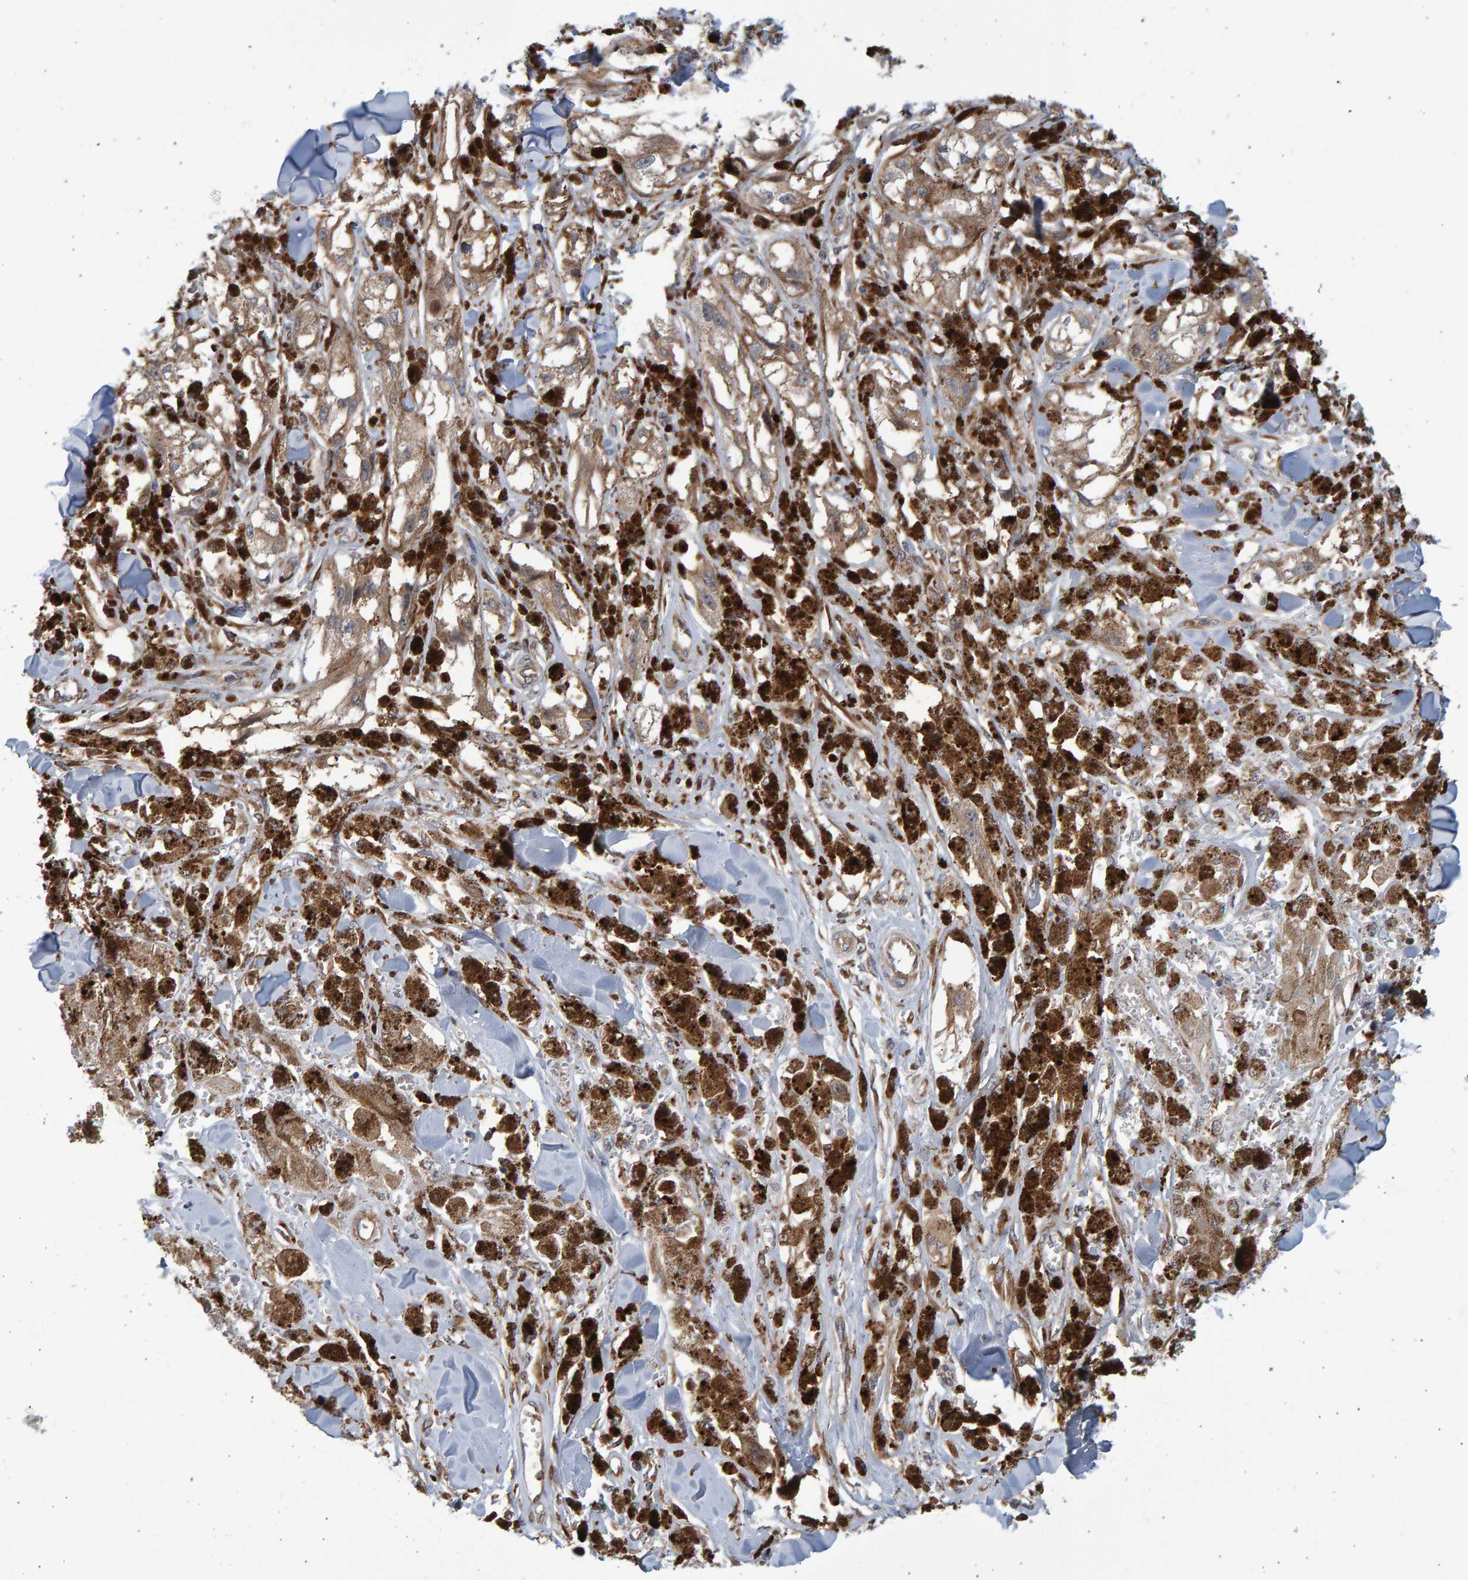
{"staining": {"intensity": "moderate", "quantity": ">75%", "location": "cytoplasmic/membranous"}, "tissue": "melanoma", "cell_type": "Tumor cells", "image_type": "cancer", "snomed": [{"axis": "morphology", "description": "Malignant melanoma, NOS"}, {"axis": "topography", "description": "Skin"}], "caption": "Immunohistochemical staining of human malignant melanoma displays moderate cytoplasmic/membranous protein staining in about >75% of tumor cells.", "gene": "LRBA", "patient": {"sex": "male", "age": 88}}